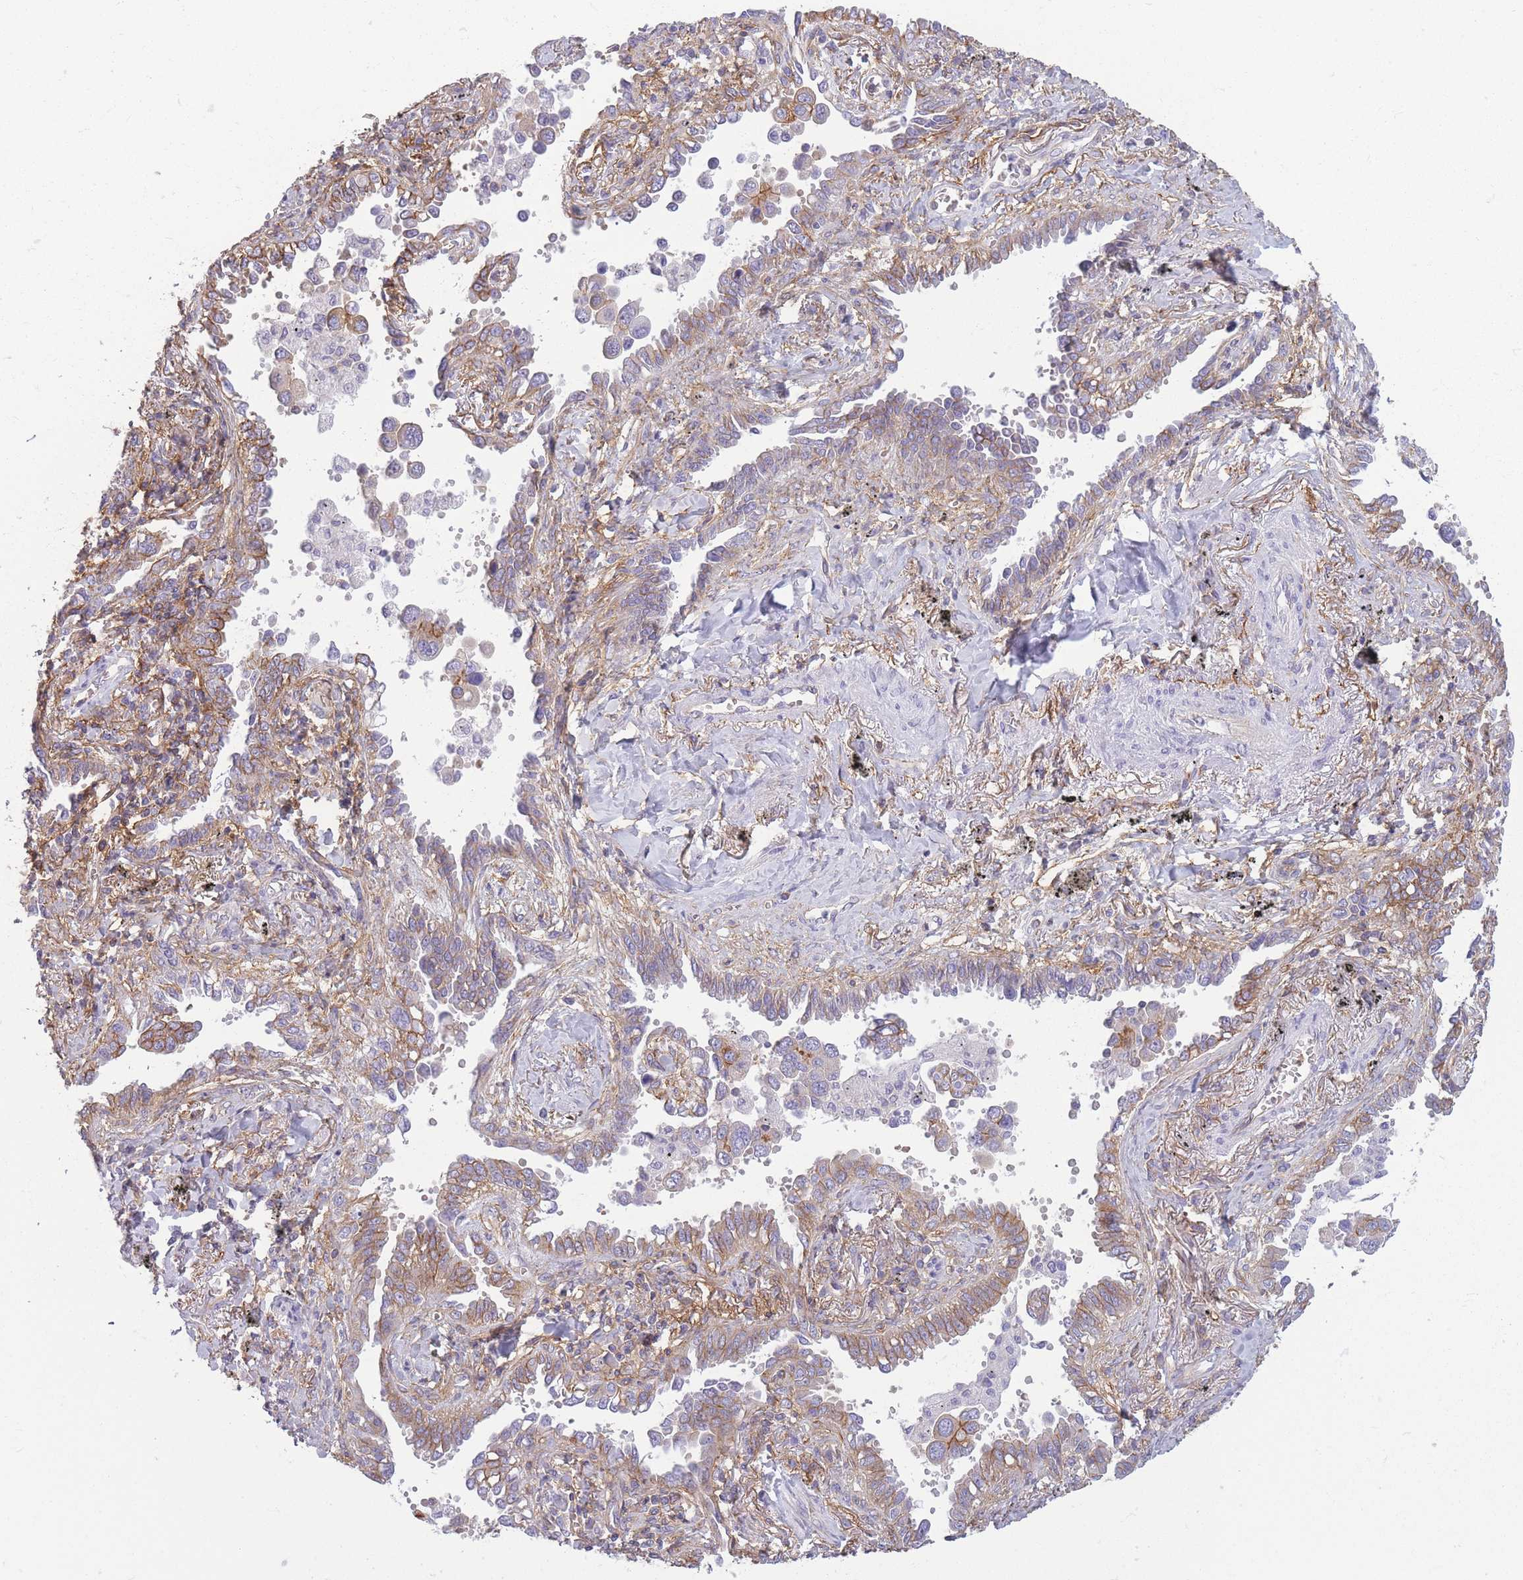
{"staining": {"intensity": "moderate", "quantity": "25%-75%", "location": "cytoplasmic/membranous"}, "tissue": "lung cancer", "cell_type": "Tumor cells", "image_type": "cancer", "snomed": [{"axis": "morphology", "description": "Adenocarcinoma, NOS"}, {"axis": "topography", "description": "Lung"}], "caption": "A photomicrograph showing moderate cytoplasmic/membranous positivity in approximately 25%-75% of tumor cells in lung cancer, as visualized by brown immunohistochemical staining.", "gene": "ADD1", "patient": {"sex": "male", "age": 67}}